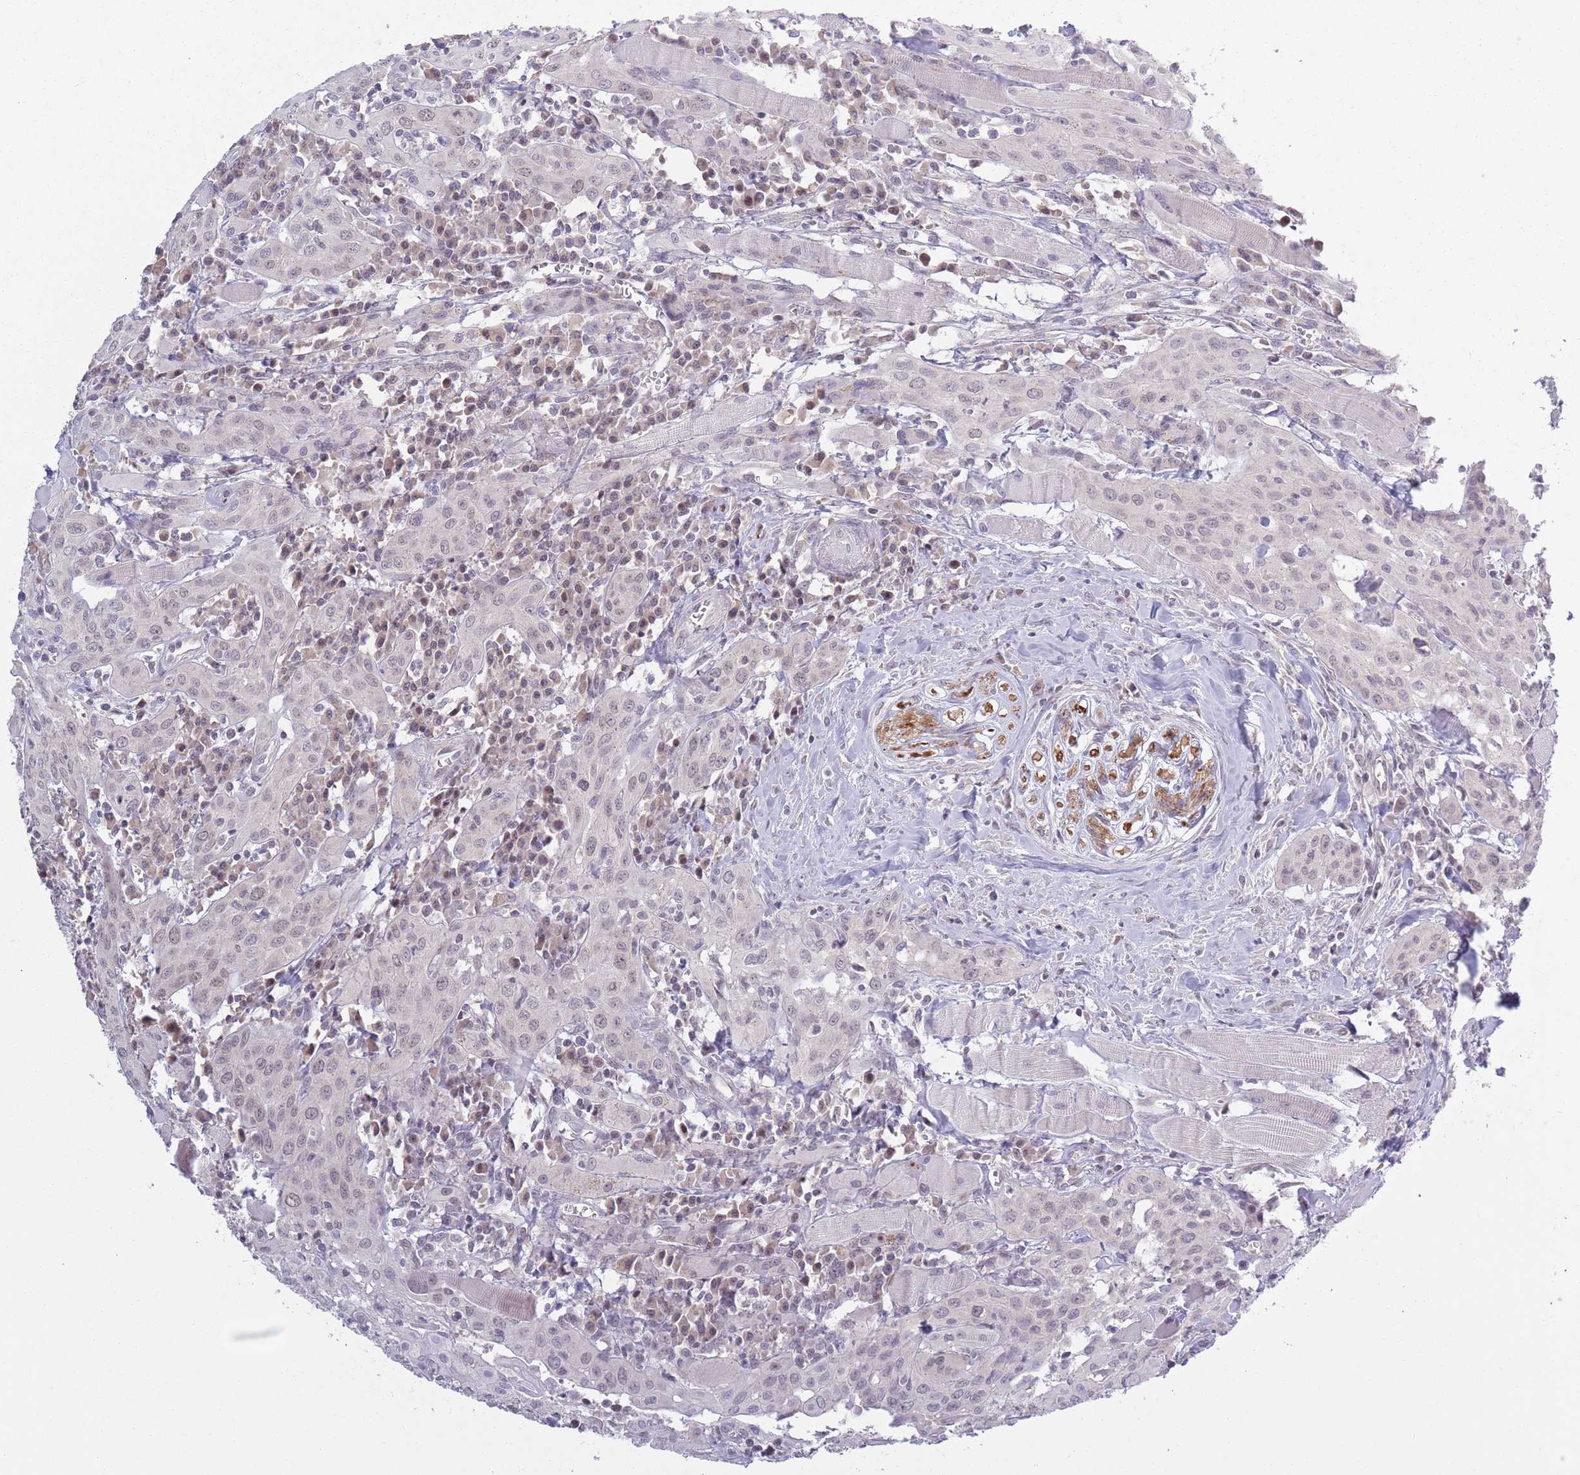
{"staining": {"intensity": "negative", "quantity": "none", "location": "none"}, "tissue": "head and neck cancer", "cell_type": "Tumor cells", "image_type": "cancer", "snomed": [{"axis": "morphology", "description": "Squamous cell carcinoma, NOS"}, {"axis": "topography", "description": "Oral tissue"}, {"axis": "topography", "description": "Head-Neck"}], "caption": "Protein analysis of head and neck squamous cell carcinoma shows no significant expression in tumor cells.", "gene": "MRPL34", "patient": {"sex": "female", "age": 70}}